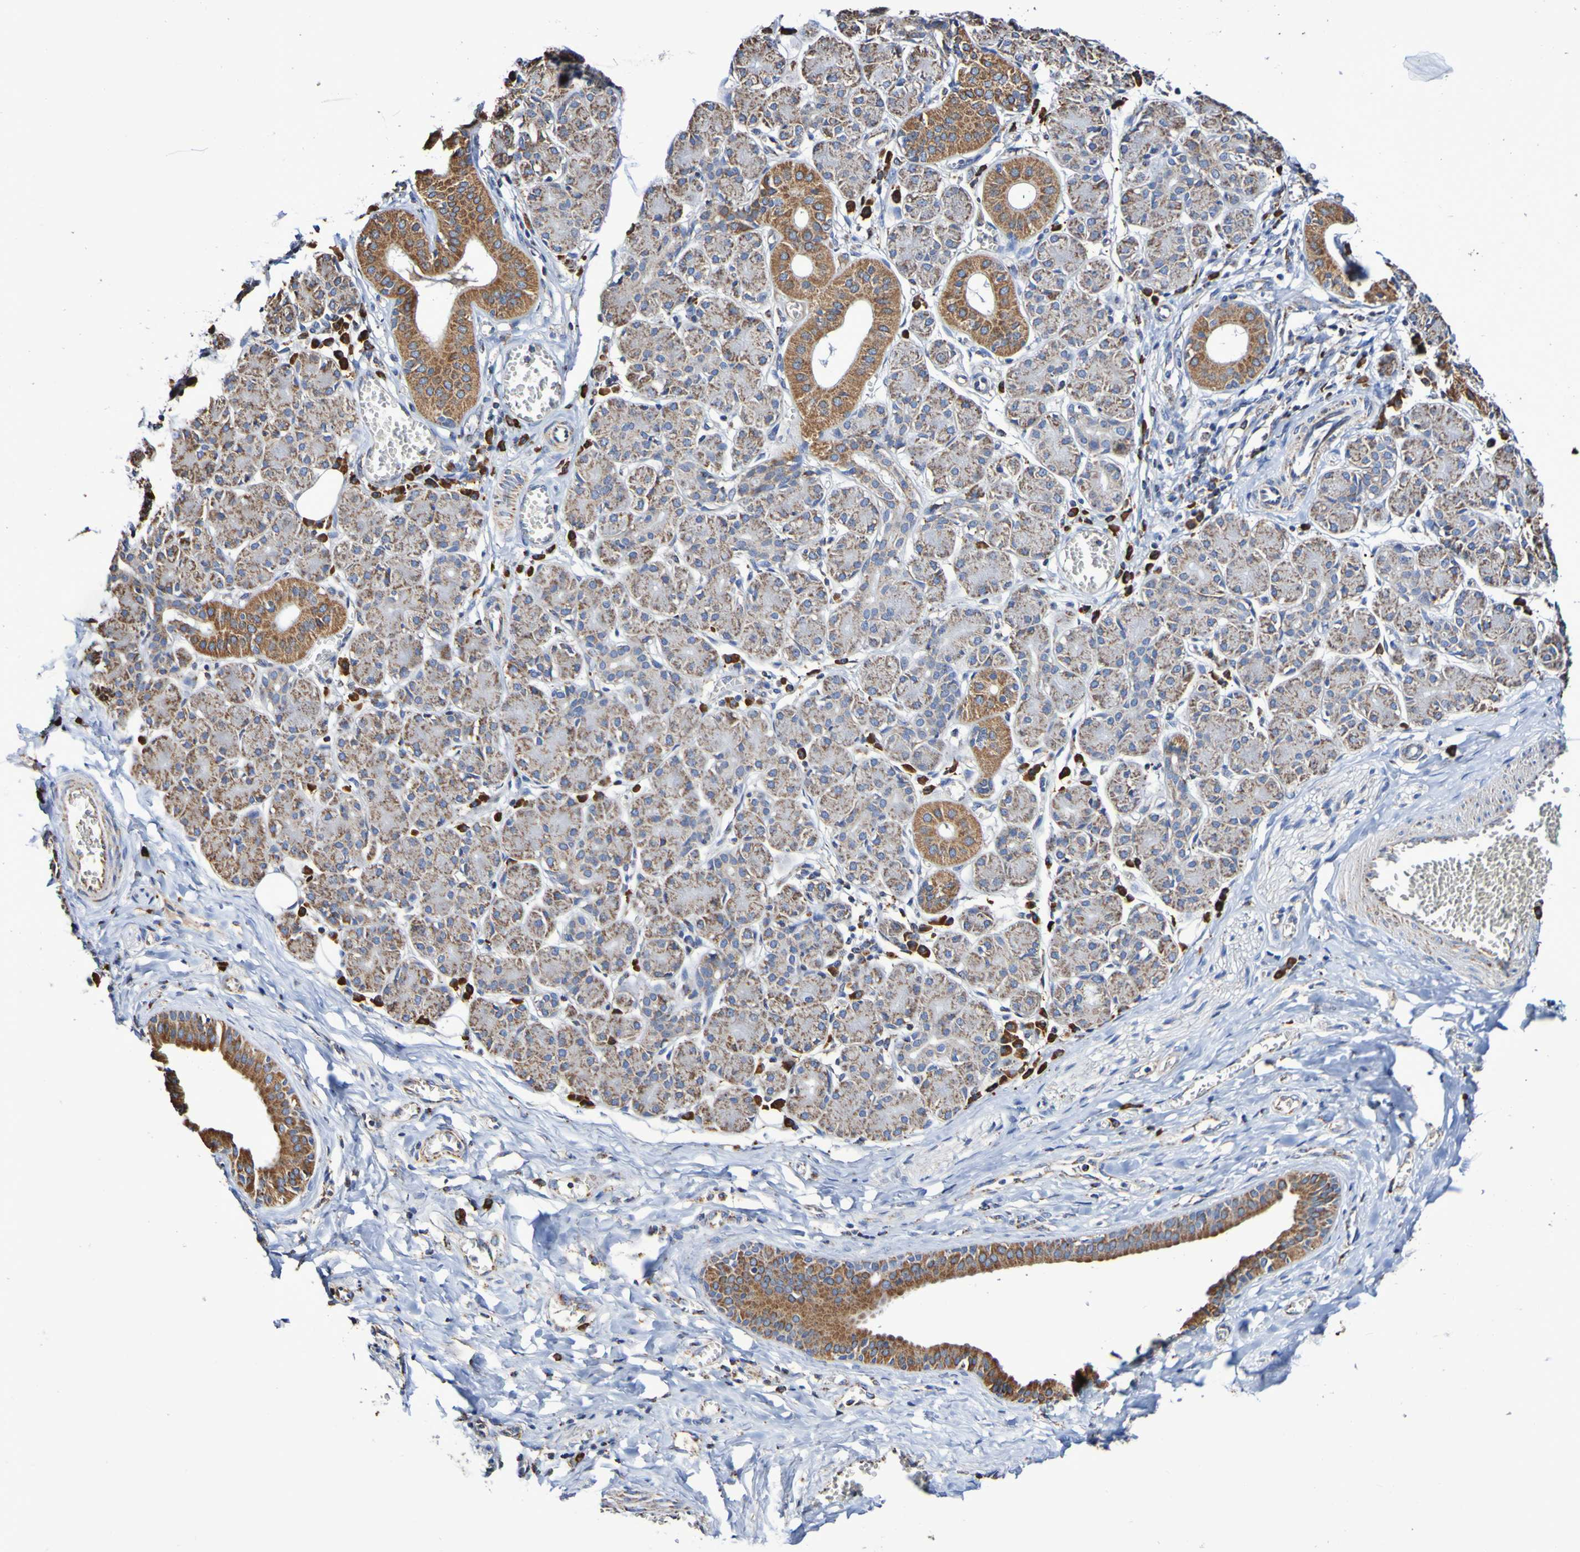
{"staining": {"intensity": "strong", "quantity": "25%-75%", "location": "cytoplasmic/membranous"}, "tissue": "salivary gland", "cell_type": "Glandular cells", "image_type": "normal", "snomed": [{"axis": "morphology", "description": "Normal tissue, NOS"}, {"axis": "morphology", "description": "Inflammation, NOS"}, {"axis": "topography", "description": "Lymph node"}, {"axis": "topography", "description": "Salivary gland"}], "caption": "Brown immunohistochemical staining in benign salivary gland reveals strong cytoplasmic/membranous staining in approximately 25%-75% of glandular cells. Using DAB (brown) and hematoxylin (blue) stains, captured at high magnification using brightfield microscopy.", "gene": "IL18R1", "patient": {"sex": "male", "age": 3}}